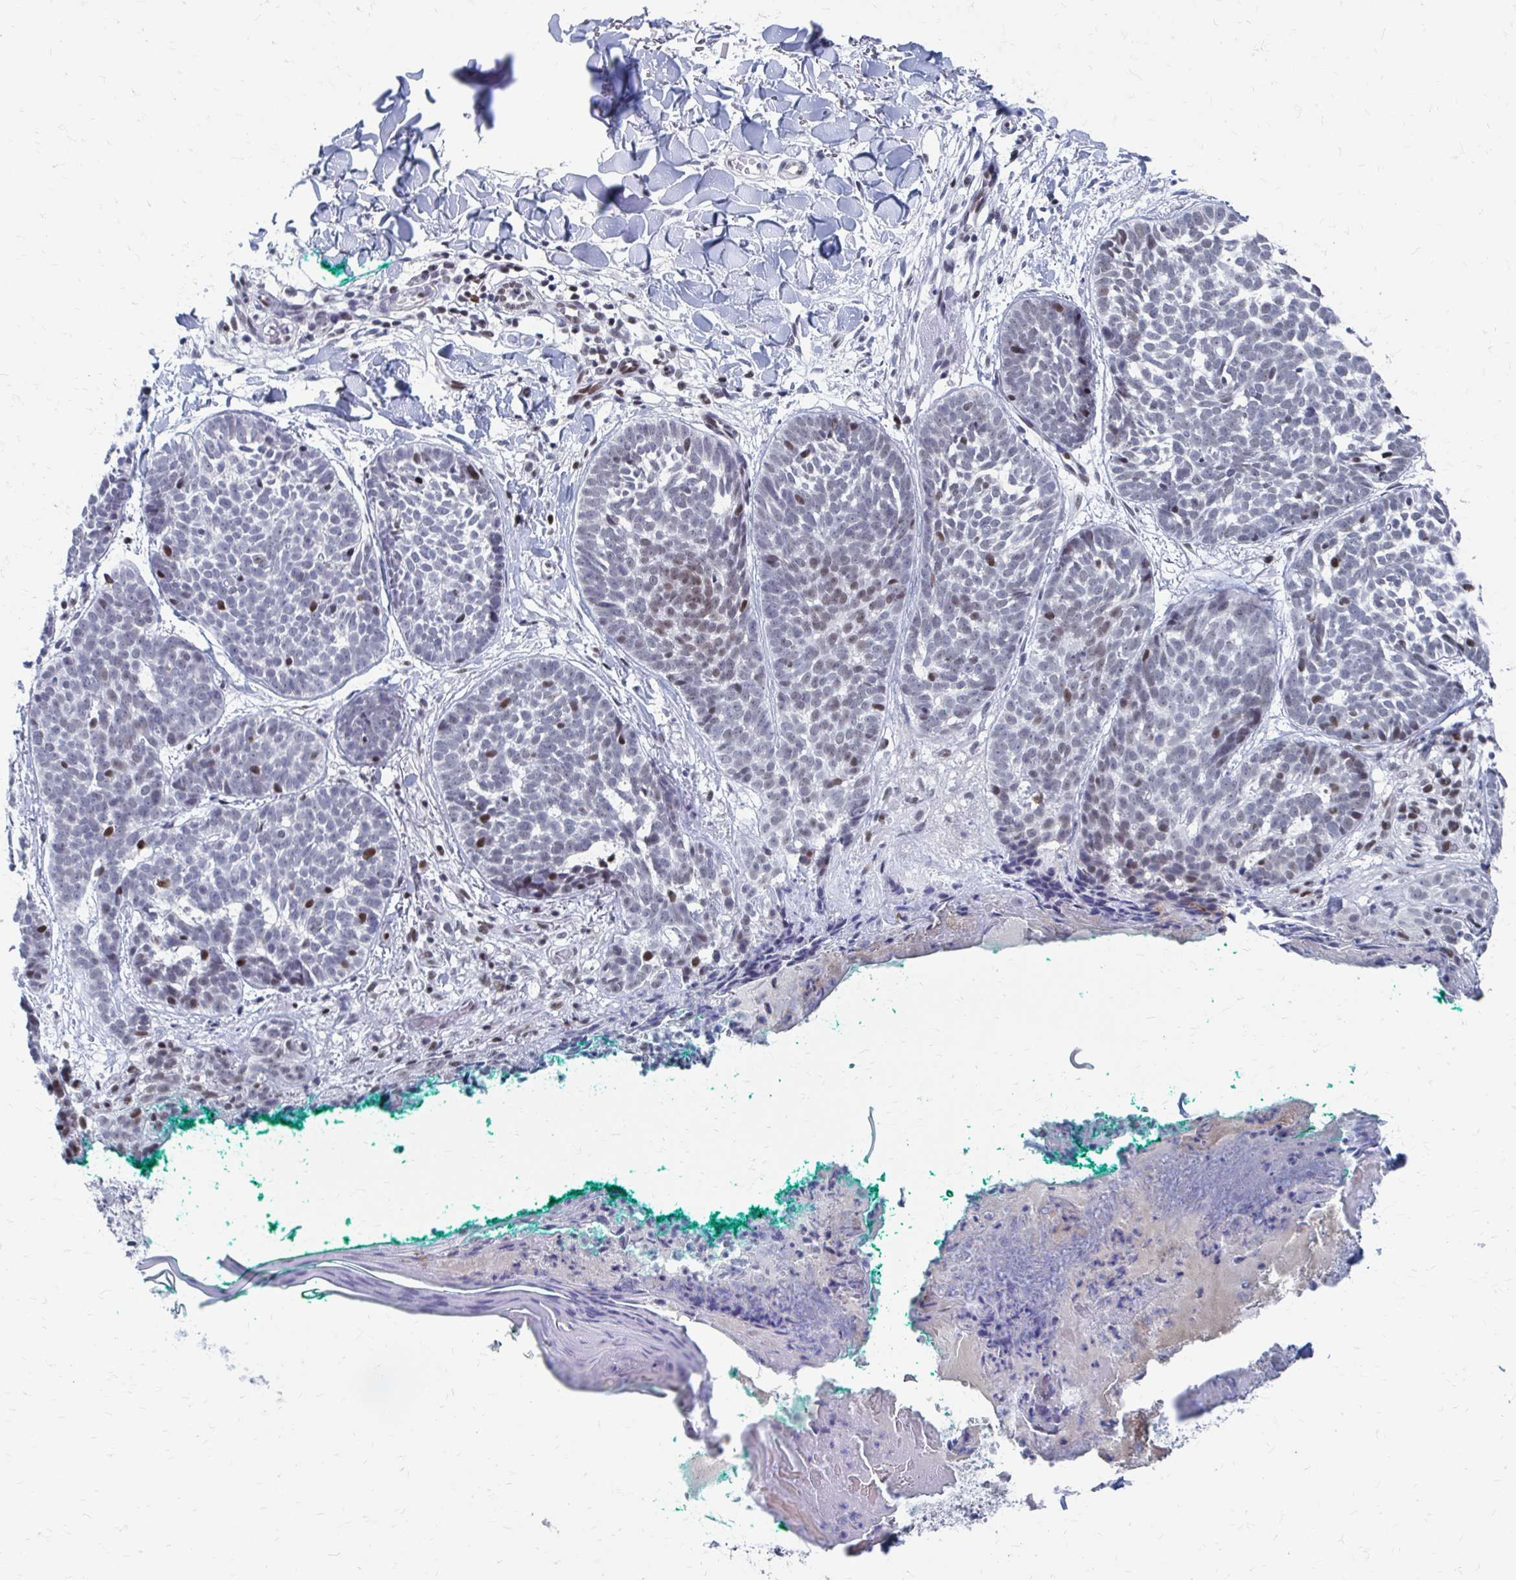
{"staining": {"intensity": "moderate", "quantity": "<25%", "location": "nuclear"}, "tissue": "skin cancer", "cell_type": "Tumor cells", "image_type": "cancer", "snomed": [{"axis": "morphology", "description": "Basal cell carcinoma"}, {"axis": "topography", "description": "Skin"}, {"axis": "topography", "description": "Skin of neck"}, {"axis": "topography", "description": "Skin of shoulder"}, {"axis": "topography", "description": "Skin of back"}], "caption": "IHC micrograph of human skin cancer (basal cell carcinoma) stained for a protein (brown), which demonstrates low levels of moderate nuclear expression in approximately <25% of tumor cells.", "gene": "CDIN1", "patient": {"sex": "male", "age": 80}}